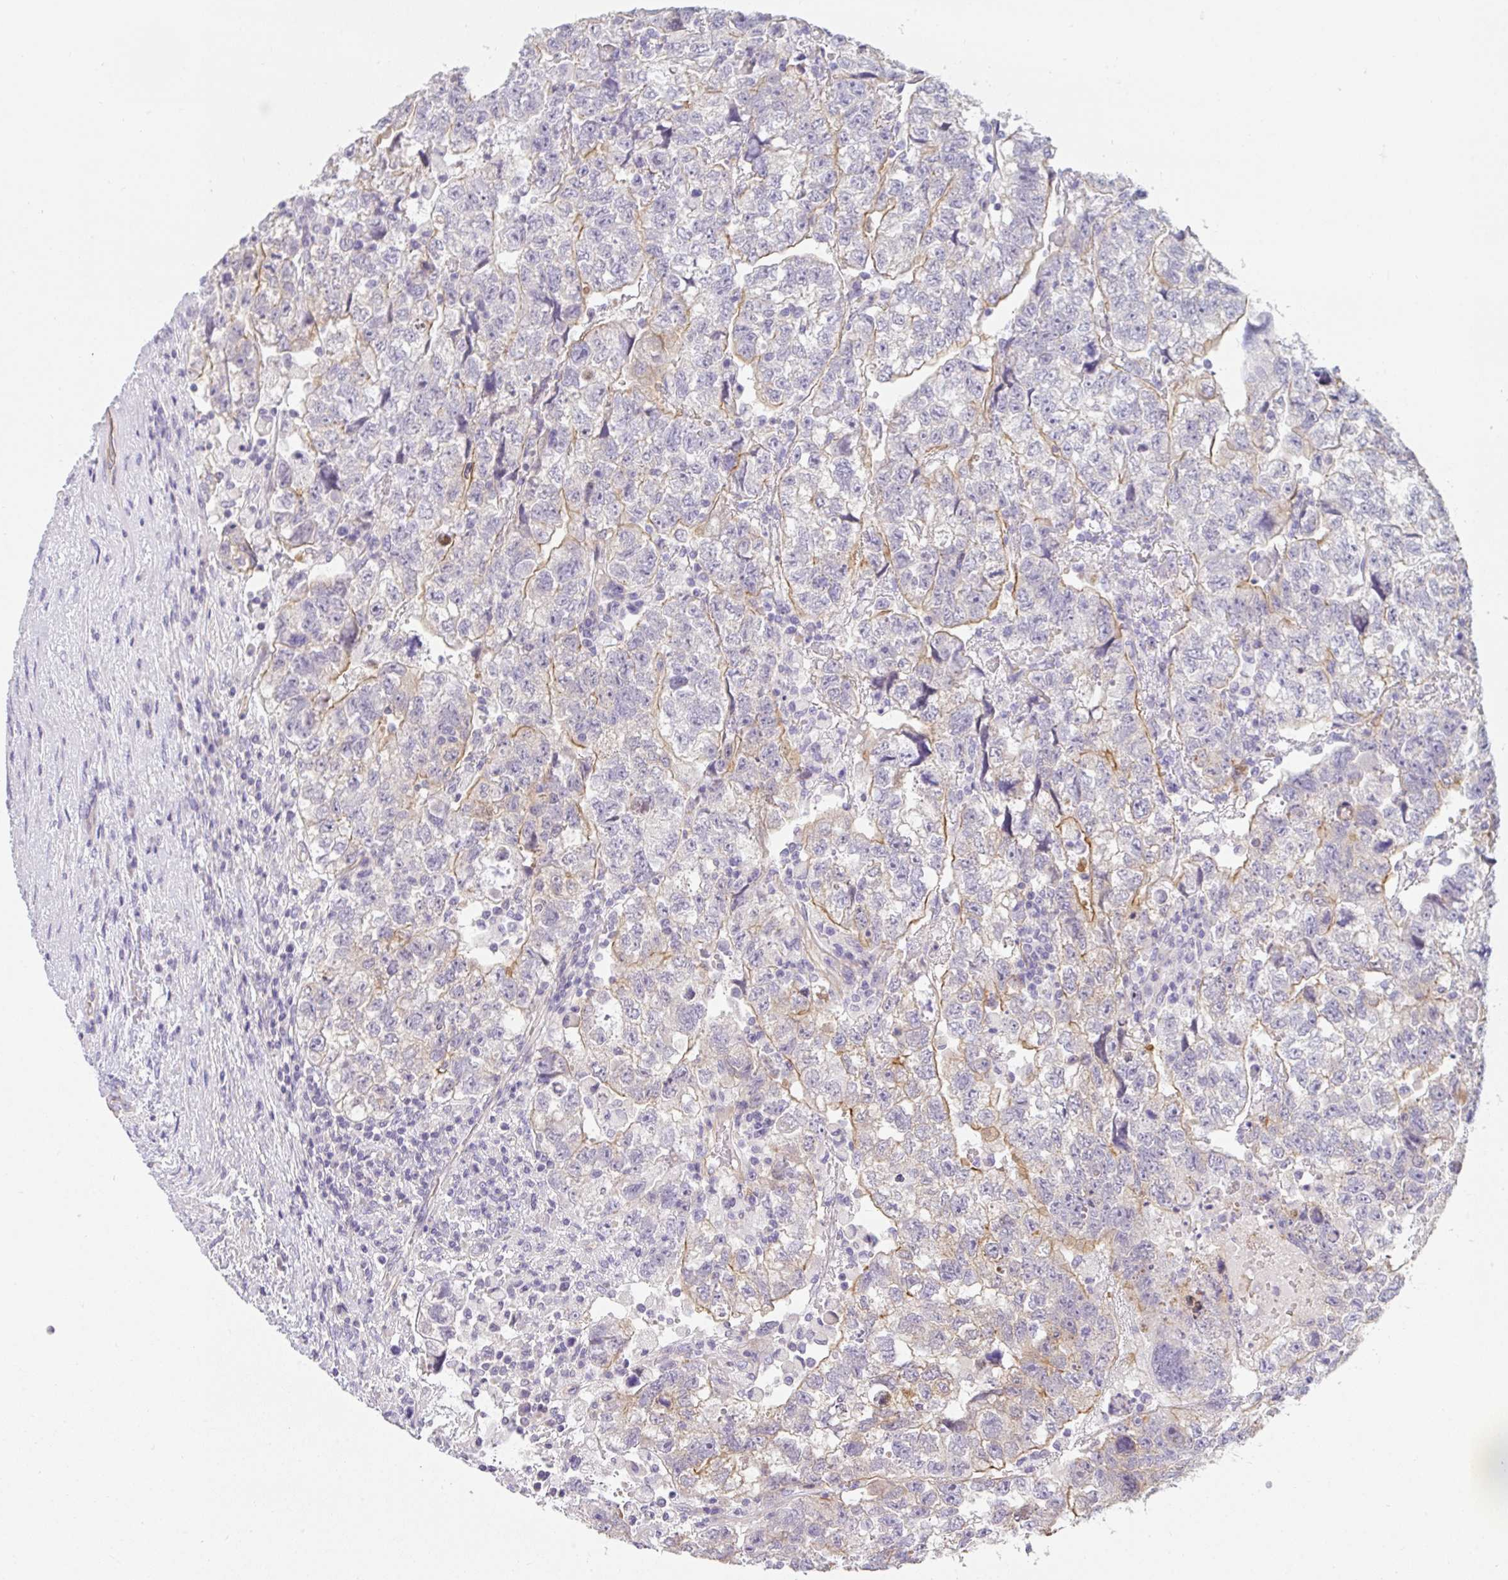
{"staining": {"intensity": "weak", "quantity": "25%-75%", "location": "cytoplasmic/membranous"}, "tissue": "testis cancer", "cell_type": "Tumor cells", "image_type": "cancer", "snomed": [{"axis": "morphology", "description": "Normal tissue, NOS"}, {"axis": "morphology", "description": "Carcinoma, Embryonal, NOS"}, {"axis": "topography", "description": "Testis"}], "caption": "Protein analysis of testis embryonal carcinoma tissue shows weak cytoplasmic/membranous staining in about 25%-75% of tumor cells.", "gene": "FILIP1", "patient": {"sex": "male", "age": 36}}